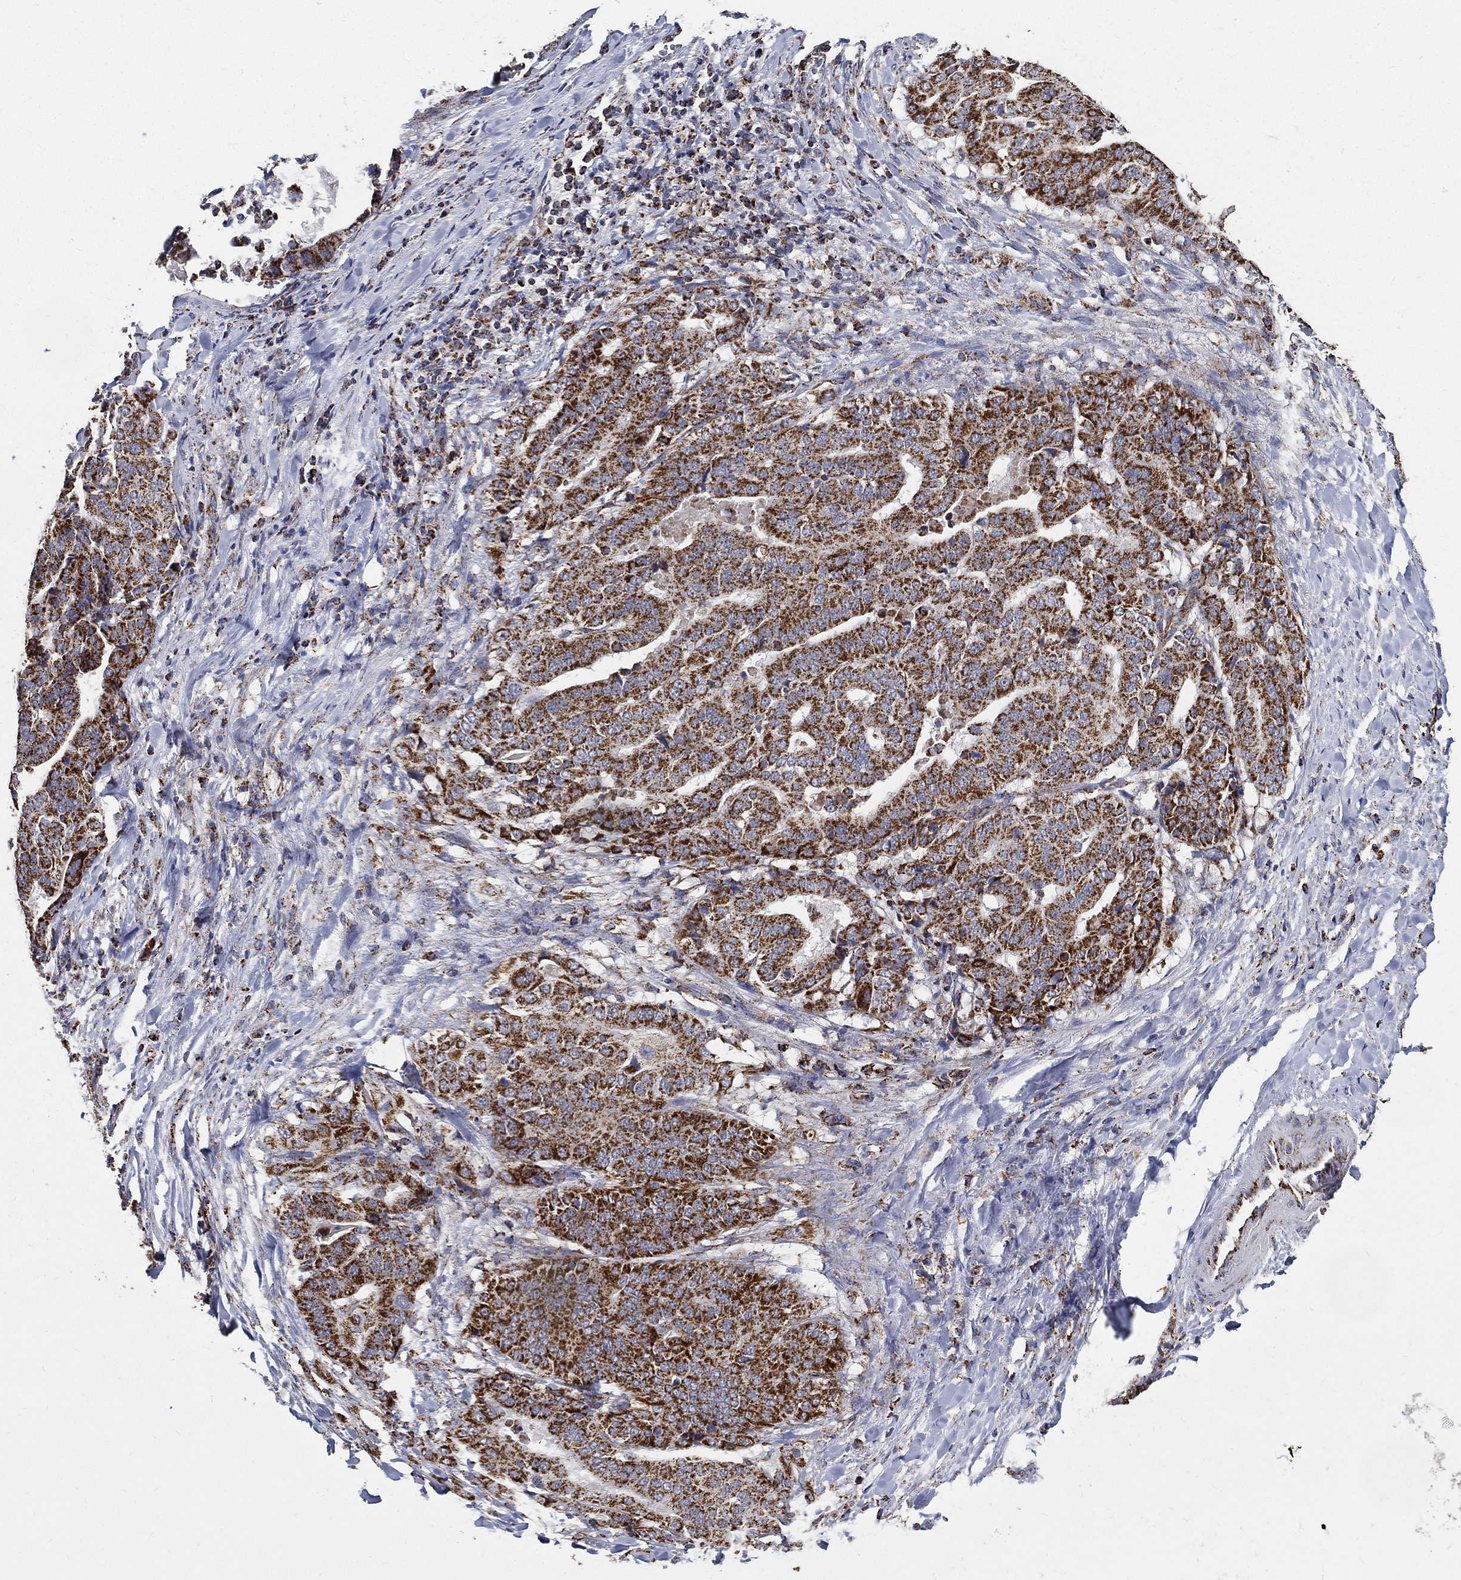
{"staining": {"intensity": "strong", "quantity": ">75%", "location": "cytoplasmic/membranous"}, "tissue": "stomach cancer", "cell_type": "Tumor cells", "image_type": "cancer", "snomed": [{"axis": "morphology", "description": "Adenocarcinoma, NOS"}, {"axis": "topography", "description": "Stomach"}], "caption": "The histopathology image demonstrates staining of stomach adenocarcinoma, revealing strong cytoplasmic/membranous protein staining (brown color) within tumor cells. (Brightfield microscopy of DAB IHC at high magnification).", "gene": "NDUFAB1", "patient": {"sex": "male", "age": 48}}